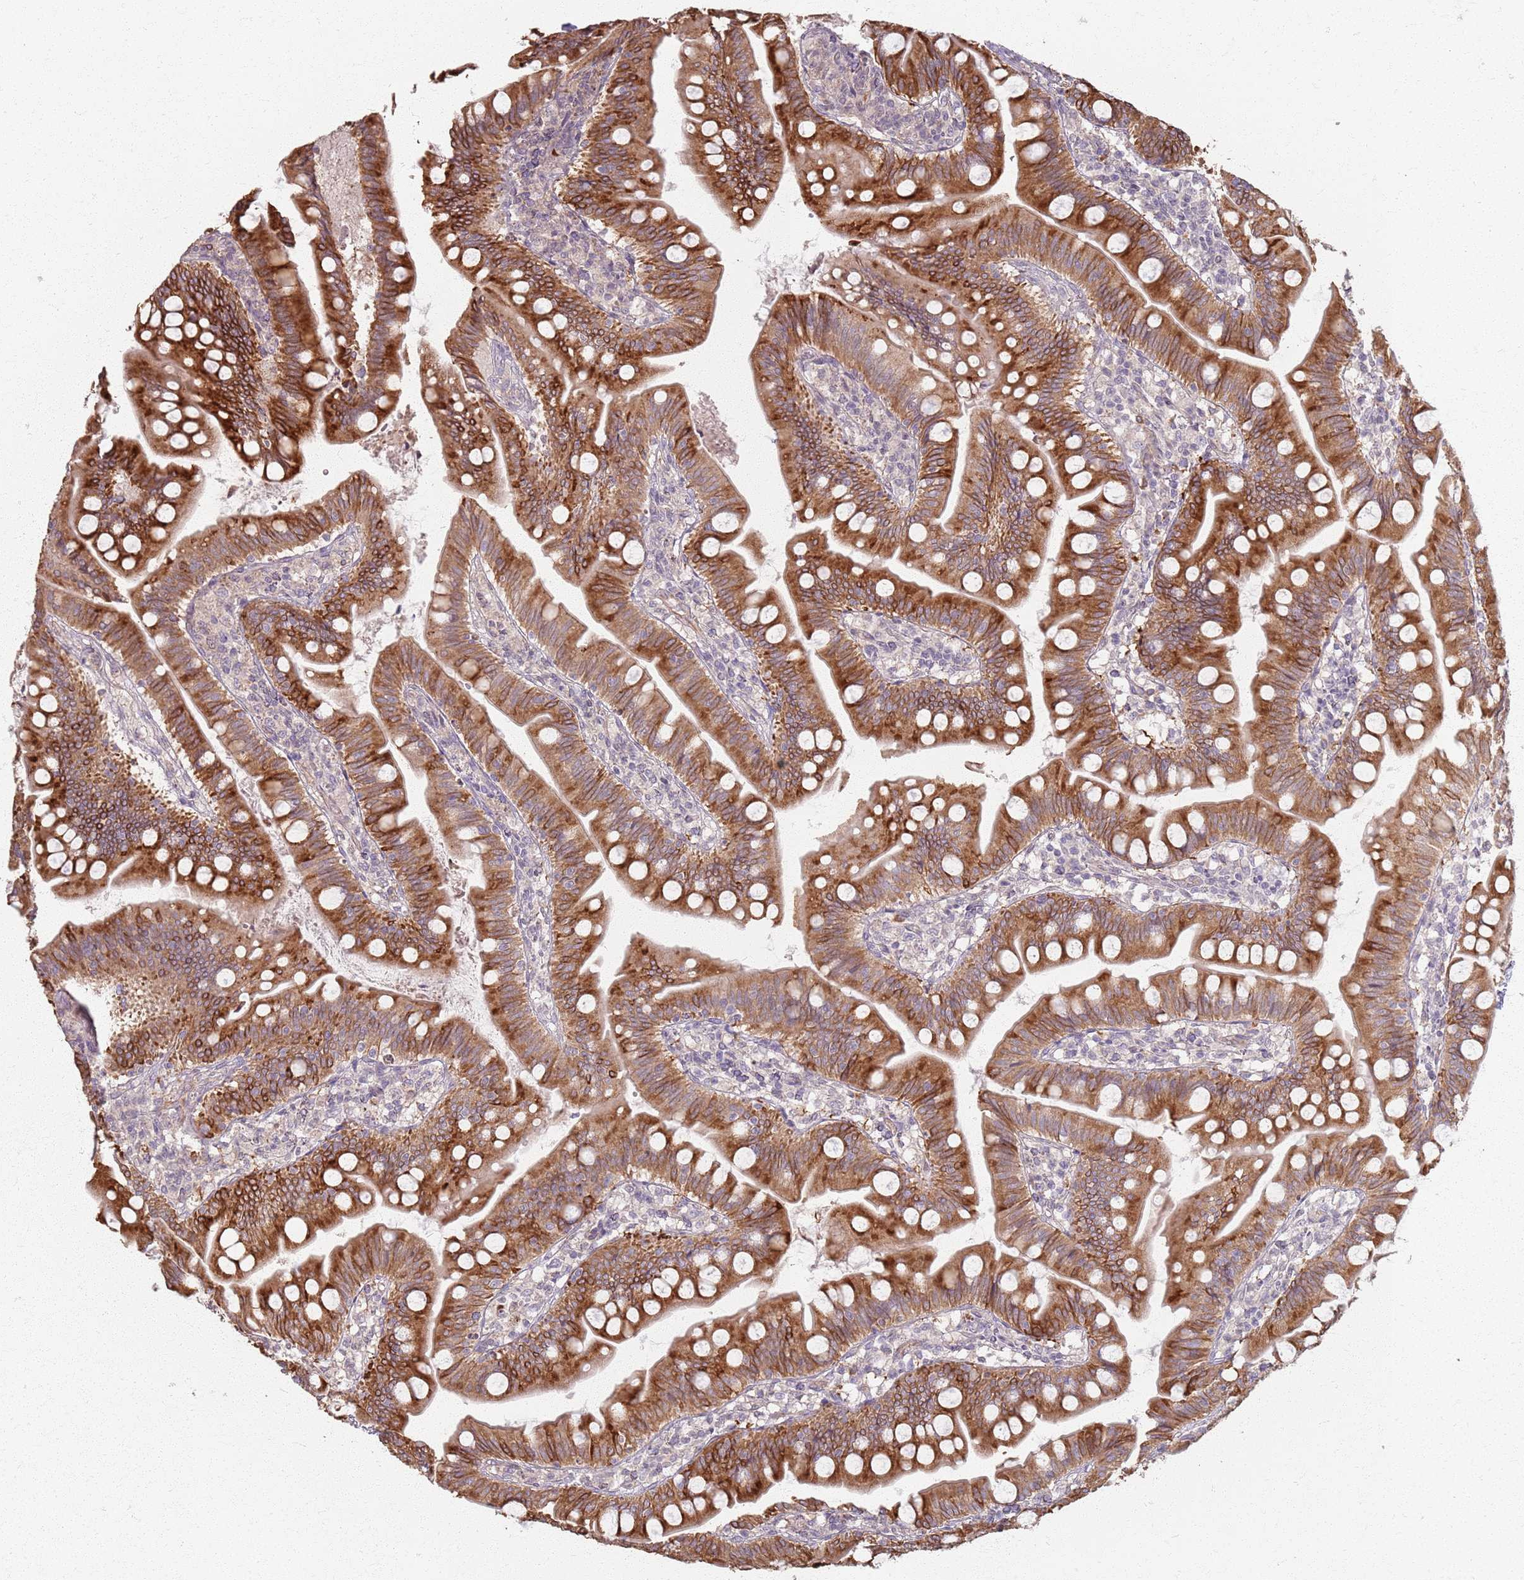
{"staining": {"intensity": "strong", "quantity": ">75%", "location": "cytoplasmic/membranous"}, "tissue": "small intestine", "cell_type": "Glandular cells", "image_type": "normal", "snomed": [{"axis": "morphology", "description": "Normal tissue, NOS"}, {"axis": "topography", "description": "Small intestine"}], "caption": "Protein staining of unremarkable small intestine displays strong cytoplasmic/membranous staining in about >75% of glandular cells. (DAB (3,3'-diaminobenzidine) = brown stain, brightfield microscopy at high magnification).", "gene": "KCNA5", "patient": {"sex": "male", "age": 7}}